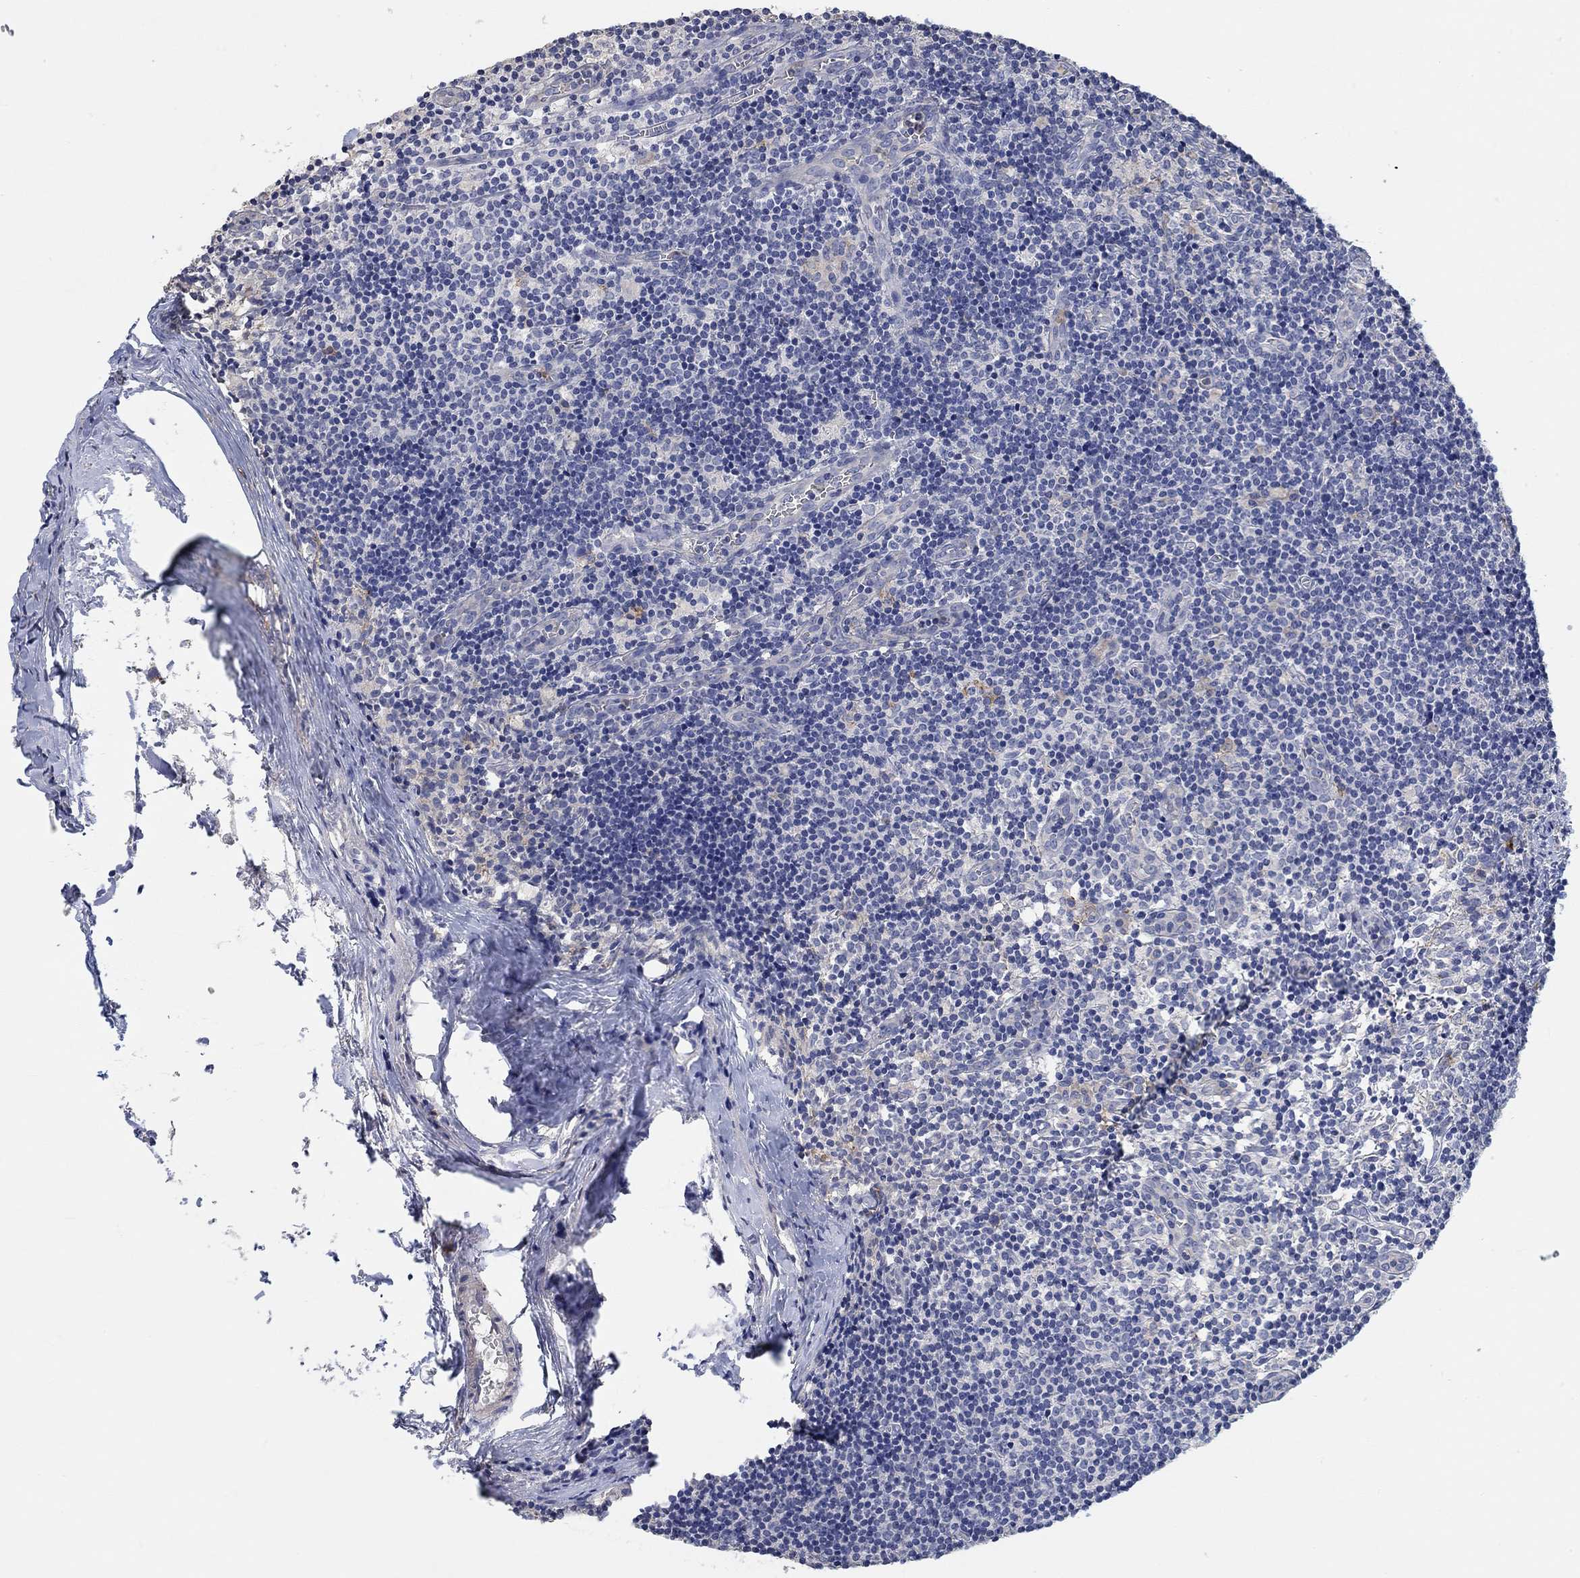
{"staining": {"intensity": "weak", "quantity": "<25%", "location": "cytoplasmic/membranous"}, "tissue": "lymph node", "cell_type": "Germinal center cells", "image_type": "normal", "snomed": [{"axis": "morphology", "description": "Normal tissue, NOS"}, {"axis": "topography", "description": "Lymph node"}], "caption": "The micrograph displays no staining of germinal center cells in normal lymph node. Nuclei are stained in blue.", "gene": "SYT16", "patient": {"sex": "female", "age": 52}}